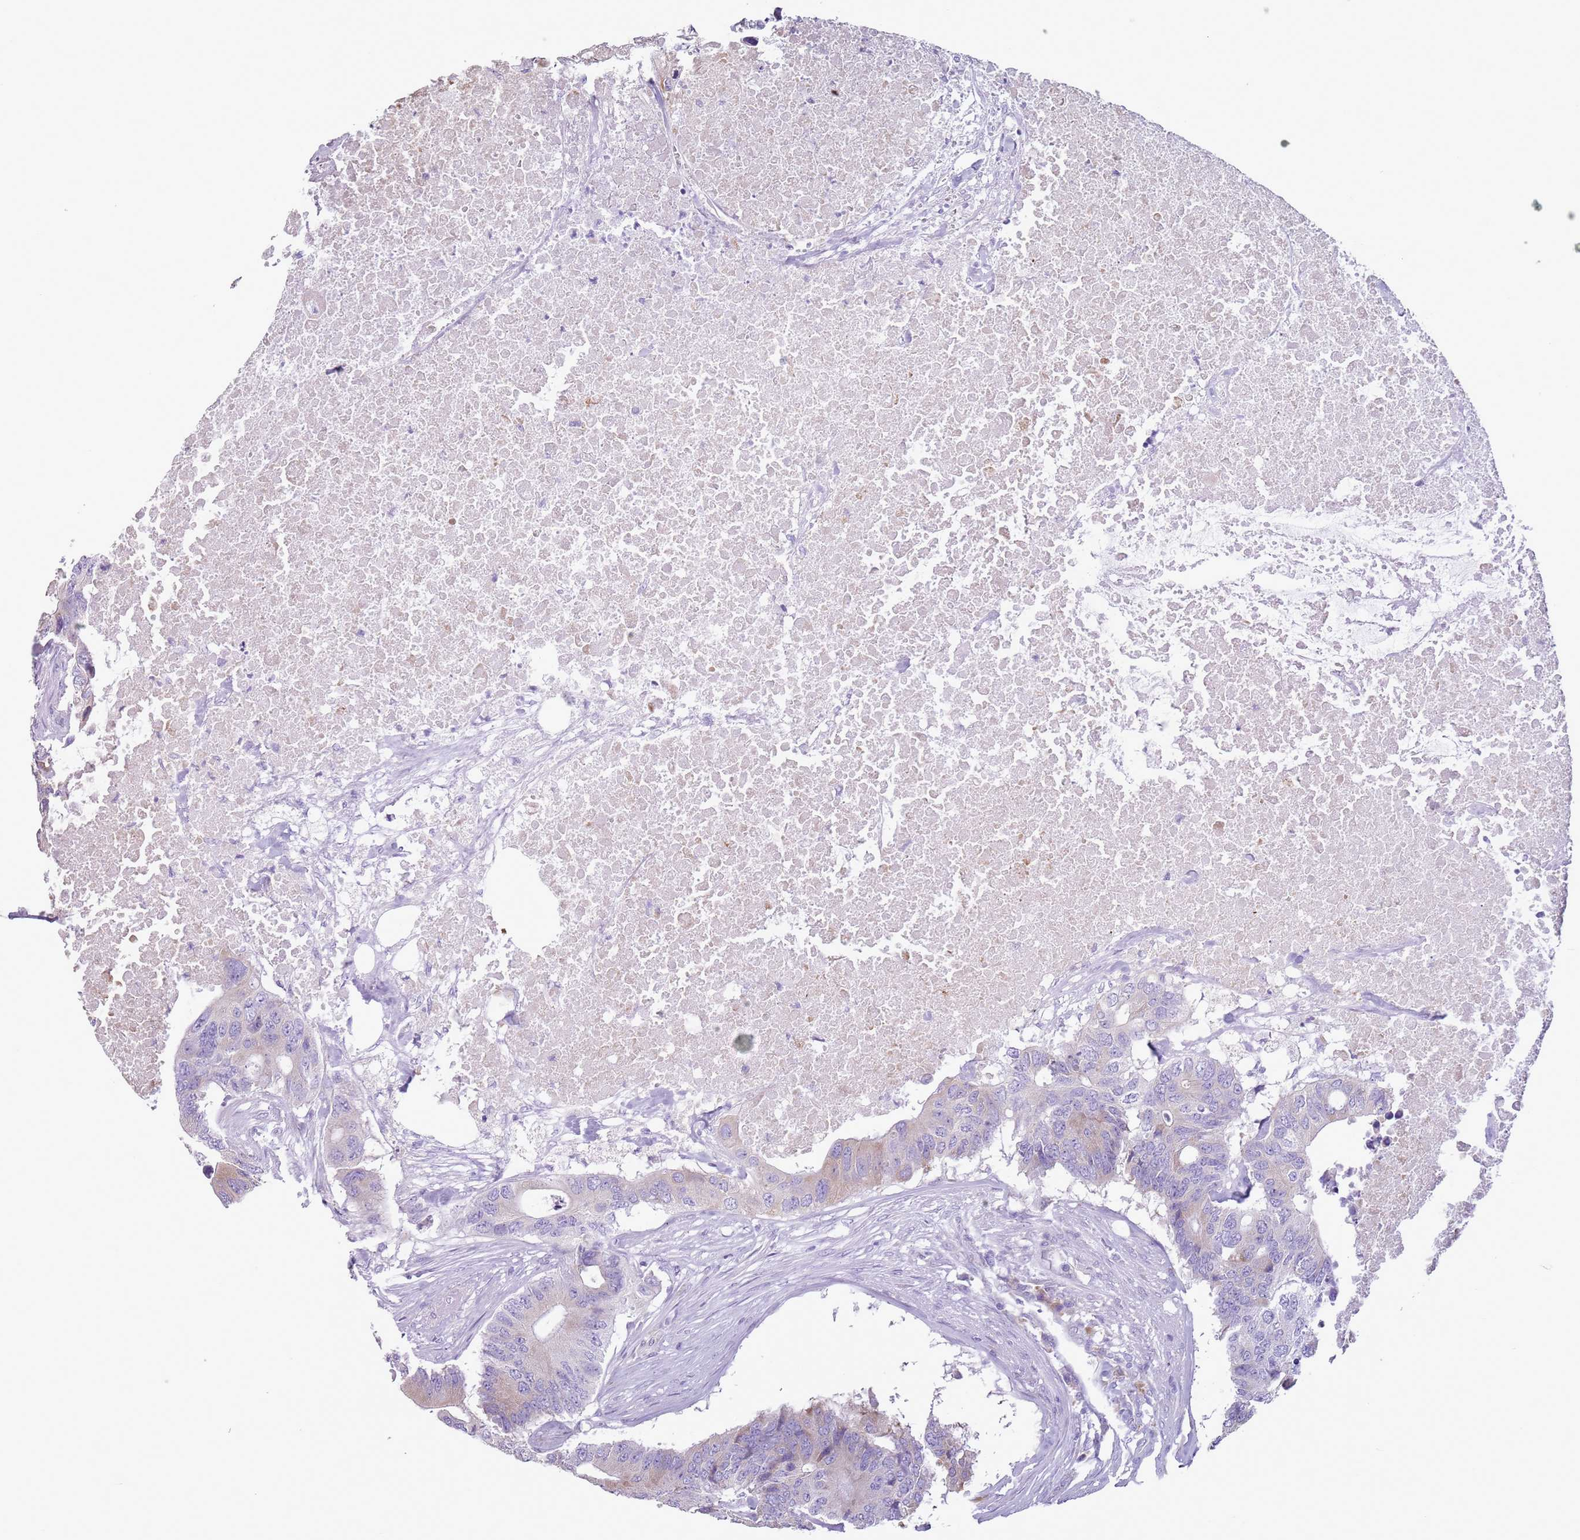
{"staining": {"intensity": "weak", "quantity": "<25%", "location": "cytoplasmic/membranous"}, "tissue": "colorectal cancer", "cell_type": "Tumor cells", "image_type": "cancer", "snomed": [{"axis": "morphology", "description": "Adenocarcinoma, NOS"}, {"axis": "topography", "description": "Colon"}], "caption": "Colorectal cancer stained for a protein using immunohistochemistry (IHC) exhibits no staining tumor cells.", "gene": "HYOU1", "patient": {"sex": "male", "age": 71}}